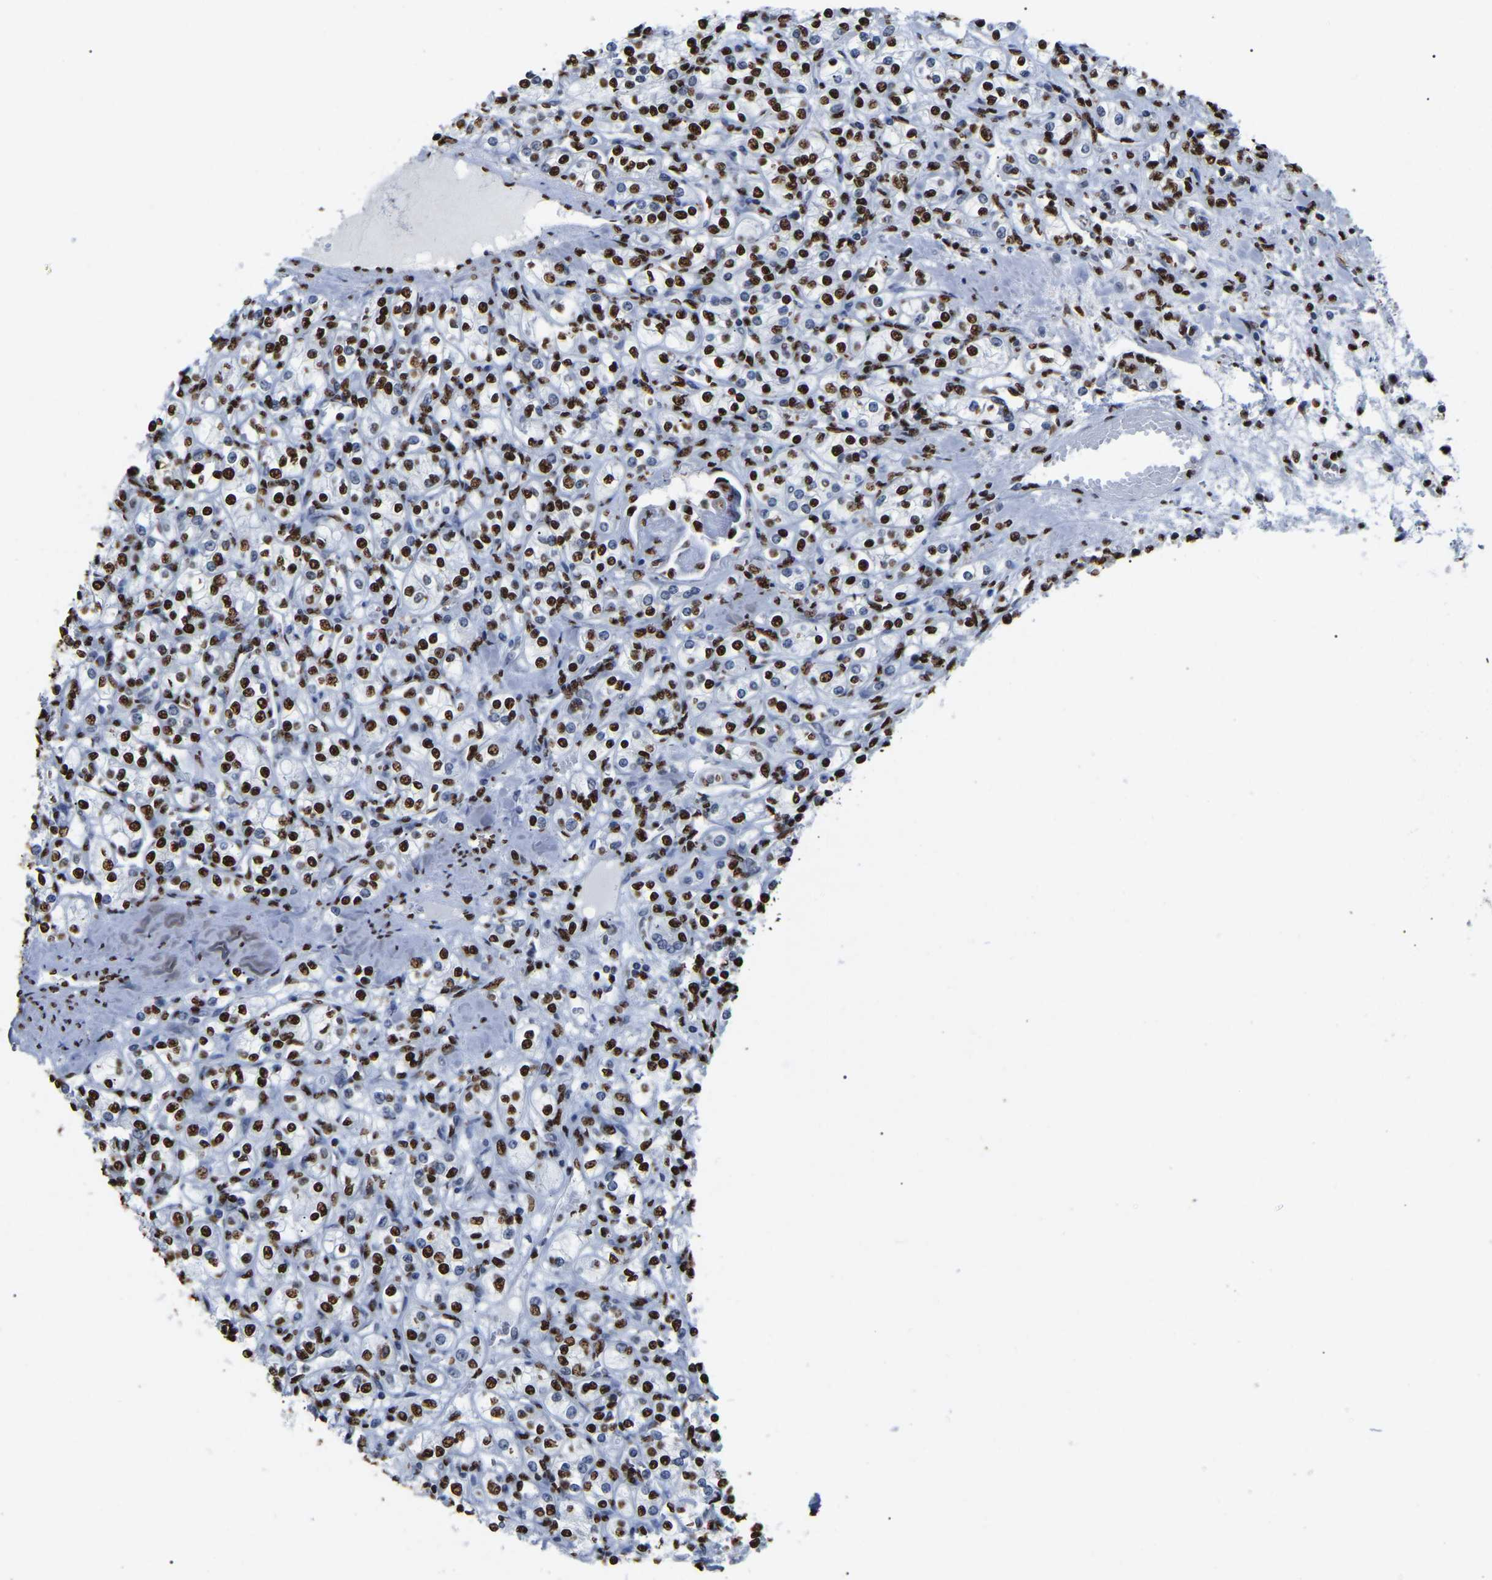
{"staining": {"intensity": "strong", "quantity": ">75%", "location": "nuclear"}, "tissue": "renal cancer", "cell_type": "Tumor cells", "image_type": "cancer", "snomed": [{"axis": "morphology", "description": "Adenocarcinoma, NOS"}, {"axis": "topography", "description": "Kidney"}], "caption": "Brown immunohistochemical staining in renal cancer reveals strong nuclear positivity in about >75% of tumor cells.", "gene": "RBL2", "patient": {"sex": "male", "age": 77}}